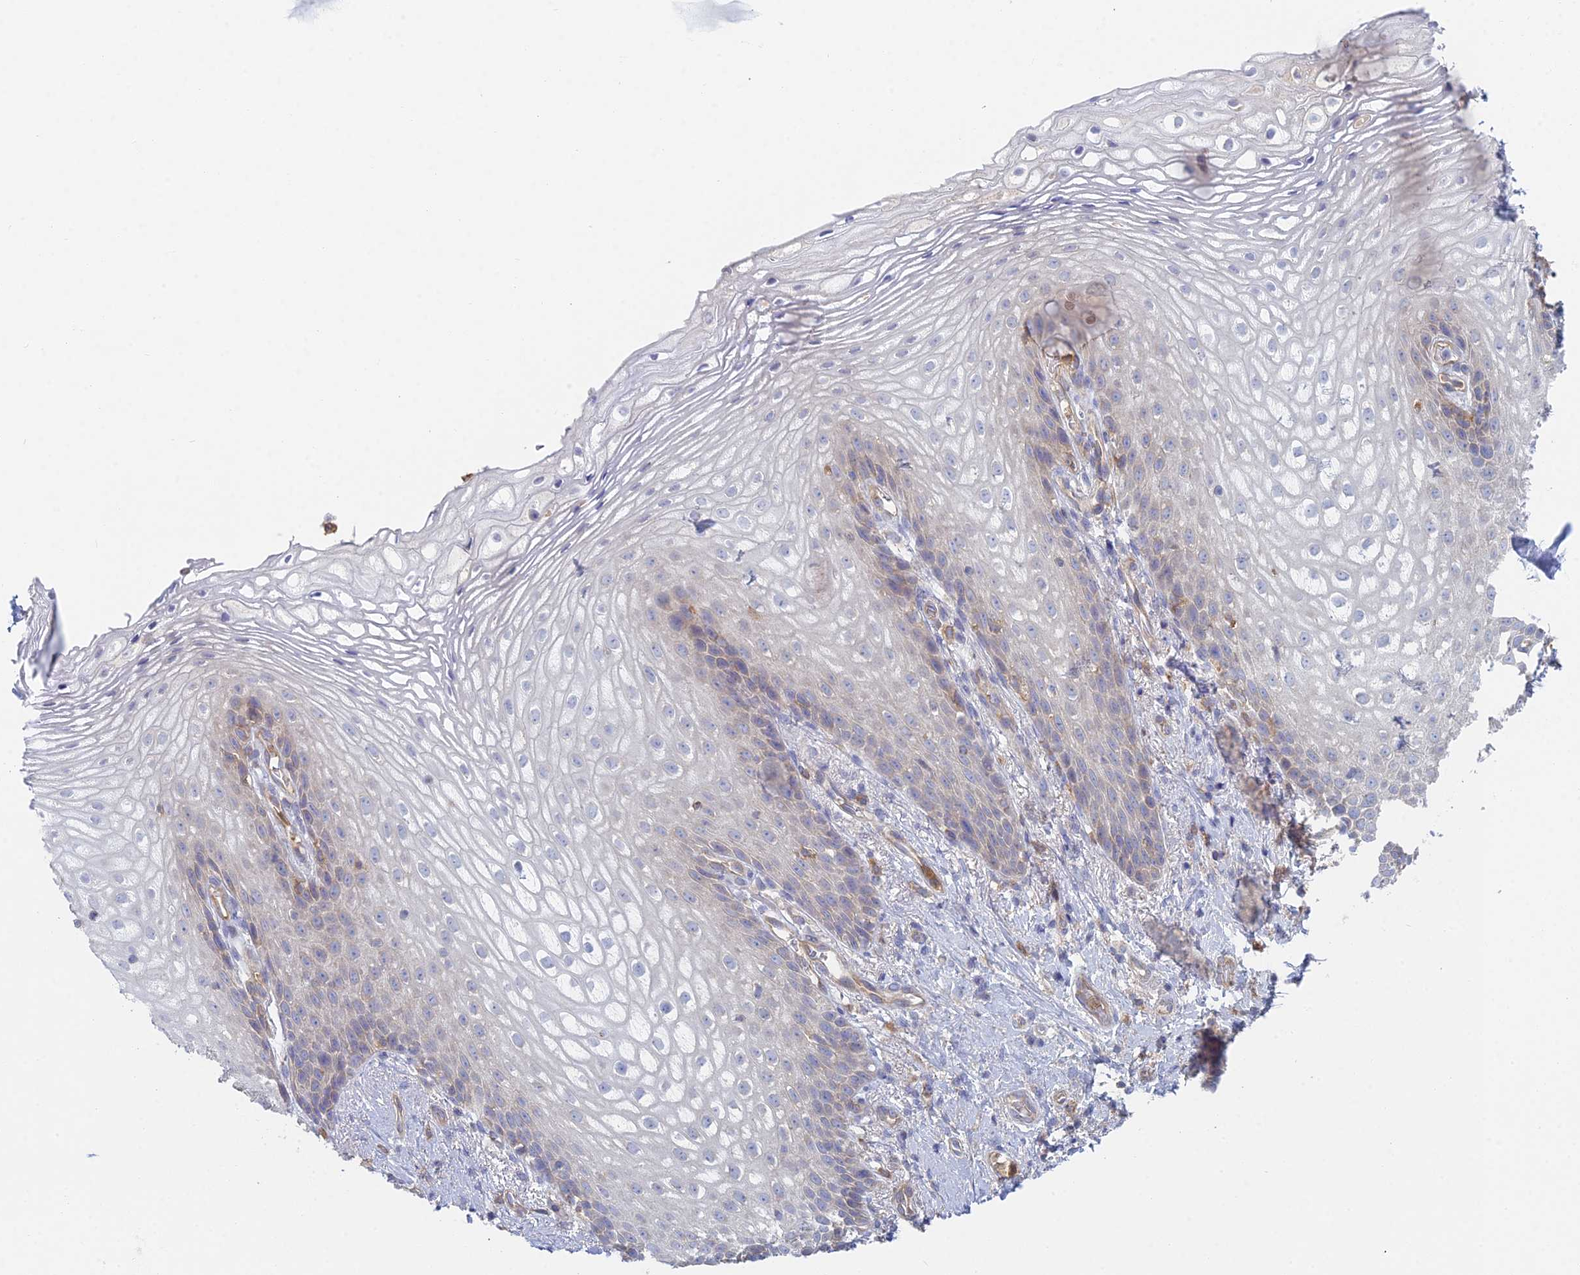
{"staining": {"intensity": "negative", "quantity": "none", "location": "none"}, "tissue": "vagina", "cell_type": "Squamous epithelial cells", "image_type": "normal", "snomed": [{"axis": "morphology", "description": "Normal tissue, NOS"}, {"axis": "topography", "description": "Vagina"}], "caption": "This histopathology image is of unremarkable vagina stained with IHC to label a protein in brown with the nuclei are counter-stained blue. There is no expression in squamous epithelial cells. (DAB immunohistochemistry visualized using brightfield microscopy, high magnification).", "gene": "STRN4", "patient": {"sex": "female", "age": 60}}